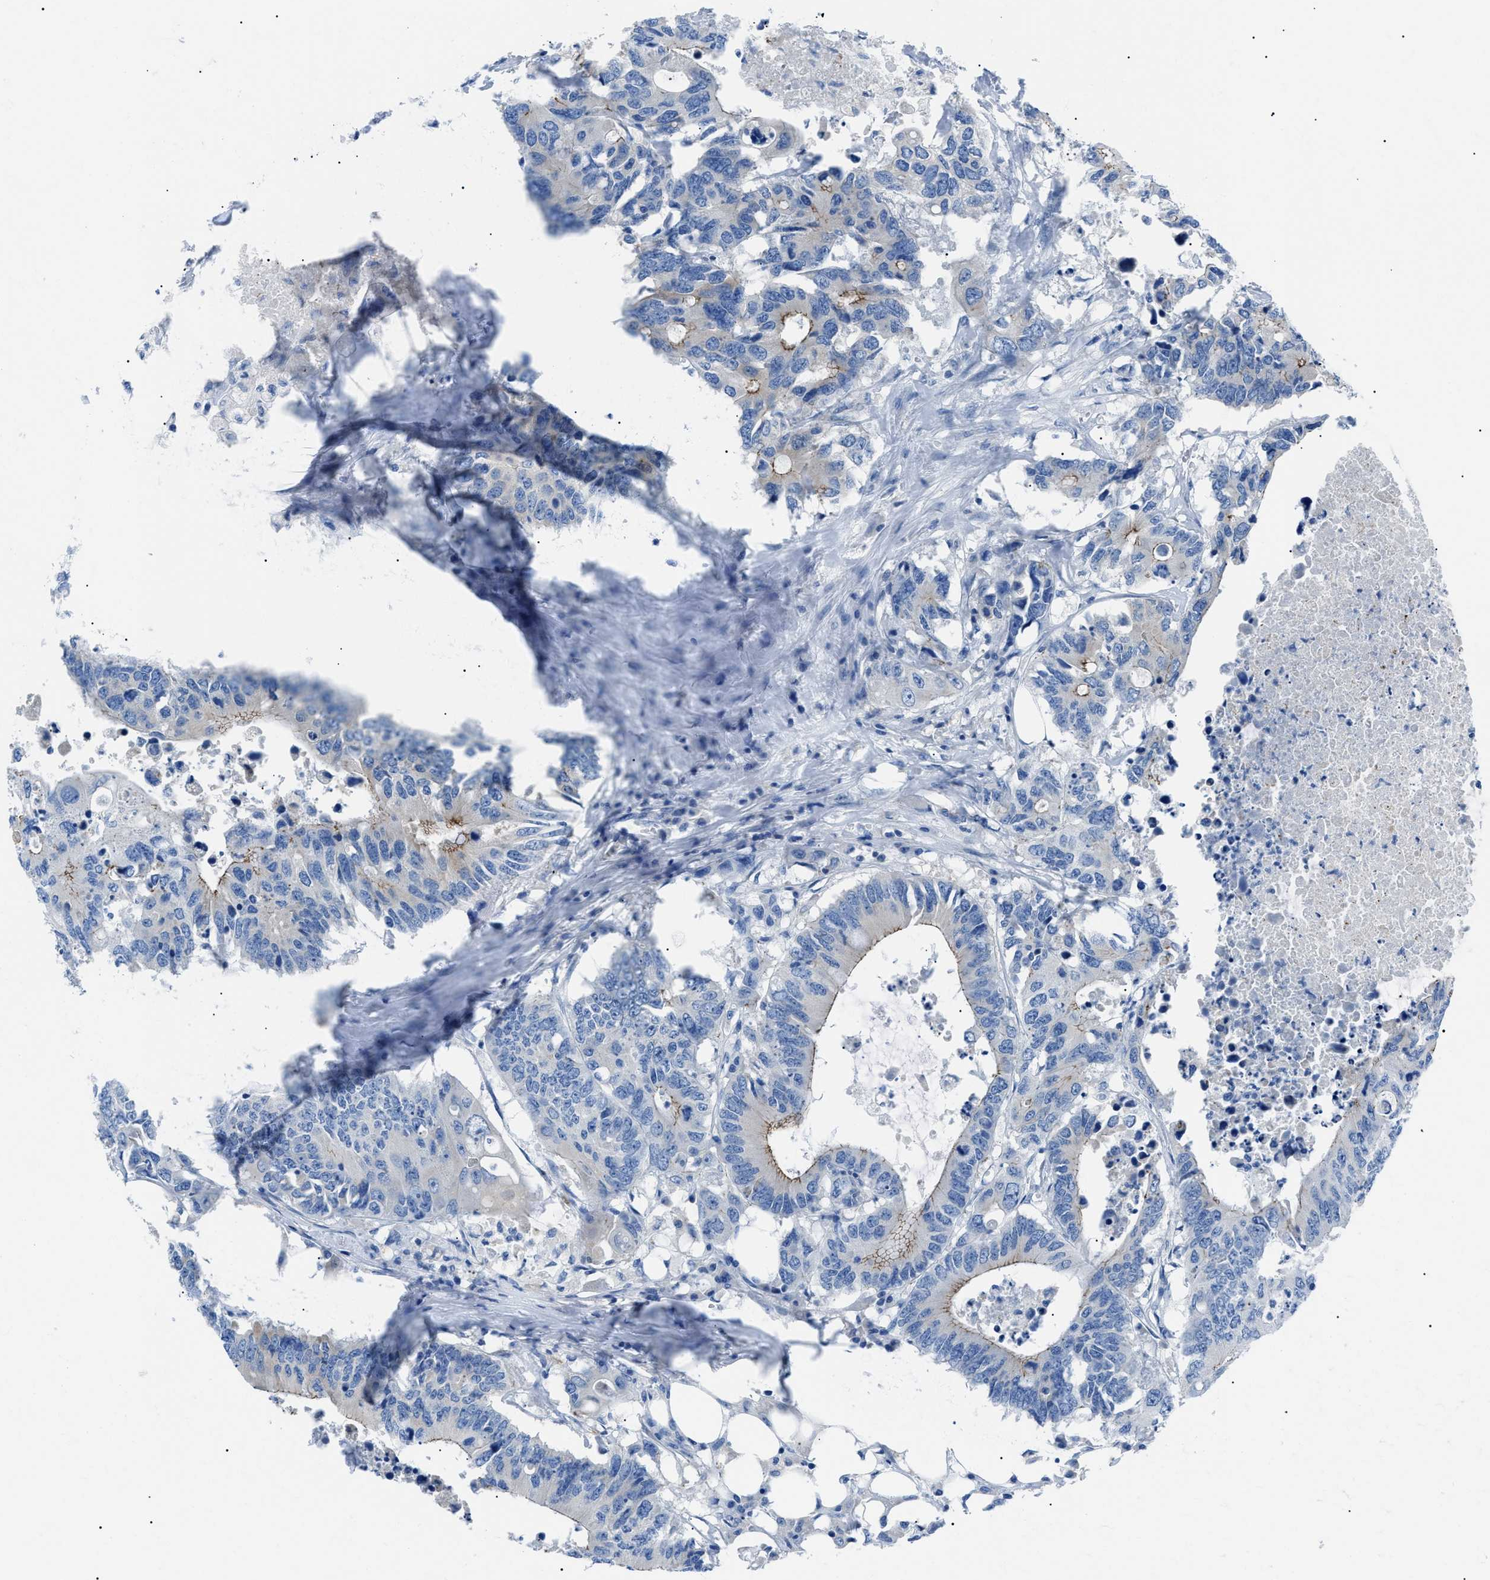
{"staining": {"intensity": "weak", "quantity": "25%-75%", "location": "cytoplasmic/membranous"}, "tissue": "colorectal cancer", "cell_type": "Tumor cells", "image_type": "cancer", "snomed": [{"axis": "morphology", "description": "Adenocarcinoma, NOS"}, {"axis": "topography", "description": "Colon"}], "caption": "The image demonstrates staining of colorectal adenocarcinoma, revealing weak cytoplasmic/membranous protein positivity (brown color) within tumor cells. Using DAB (3,3'-diaminobenzidine) (brown) and hematoxylin (blue) stains, captured at high magnification using brightfield microscopy.", "gene": "ZDHHC24", "patient": {"sex": "male", "age": 71}}